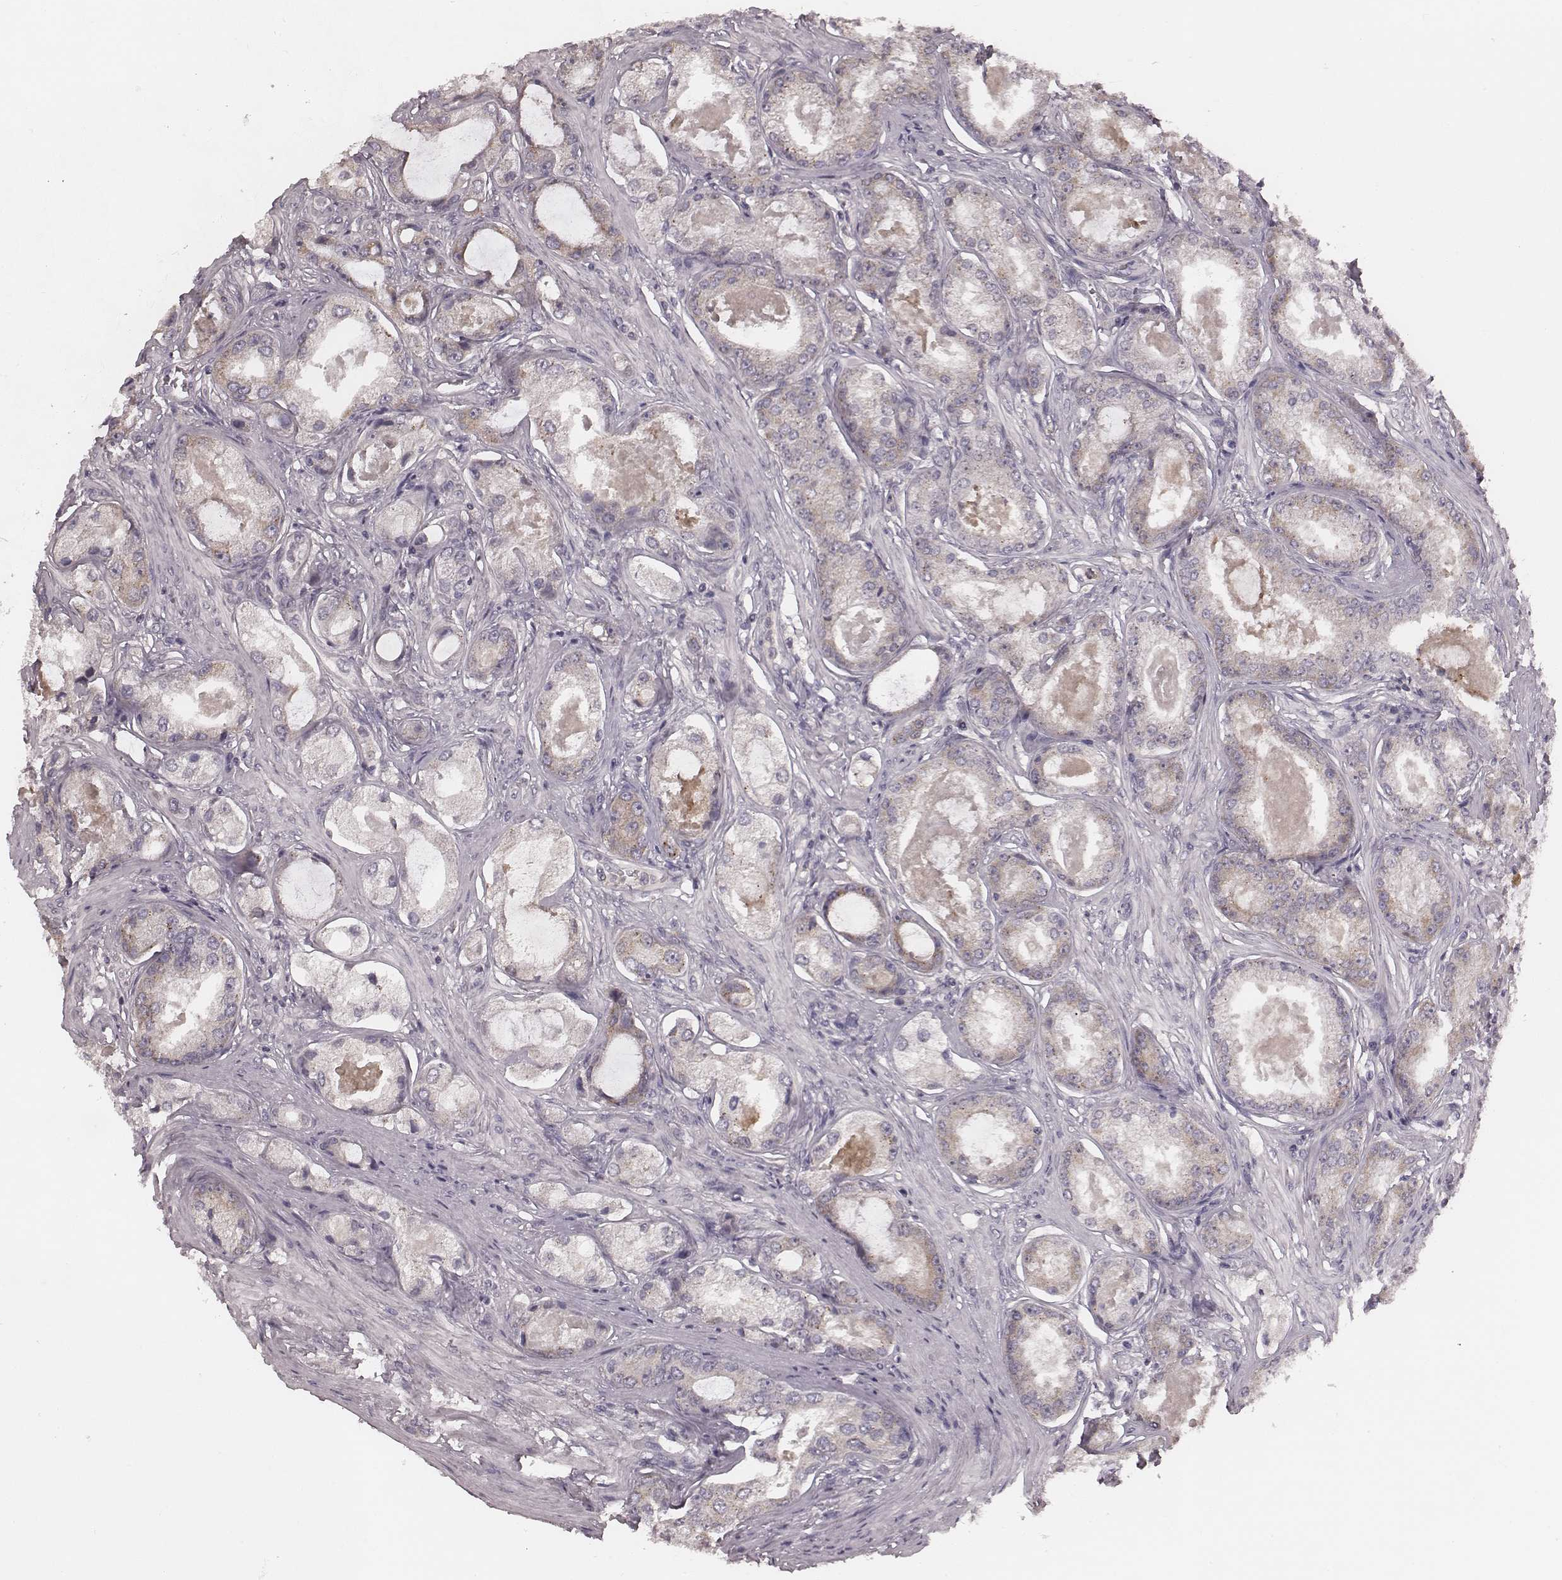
{"staining": {"intensity": "weak", "quantity": "25%-75%", "location": "cytoplasmic/membranous"}, "tissue": "prostate cancer", "cell_type": "Tumor cells", "image_type": "cancer", "snomed": [{"axis": "morphology", "description": "Adenocarcinoma, Low grade"}, {"axis": "topography", "description": "Prostate"}], "caption": "Low-grade adenocarcinoma (prostate) stained with DAB (3,3'-diaminobenzidine) immunohistochemistry (IHC) shows low levels of weak cytoplasmic/membranous positivity in about 25%-75% of tumor cells.", "gene": "P2RX5", "patient": {"sex": "male", "age": 68}}